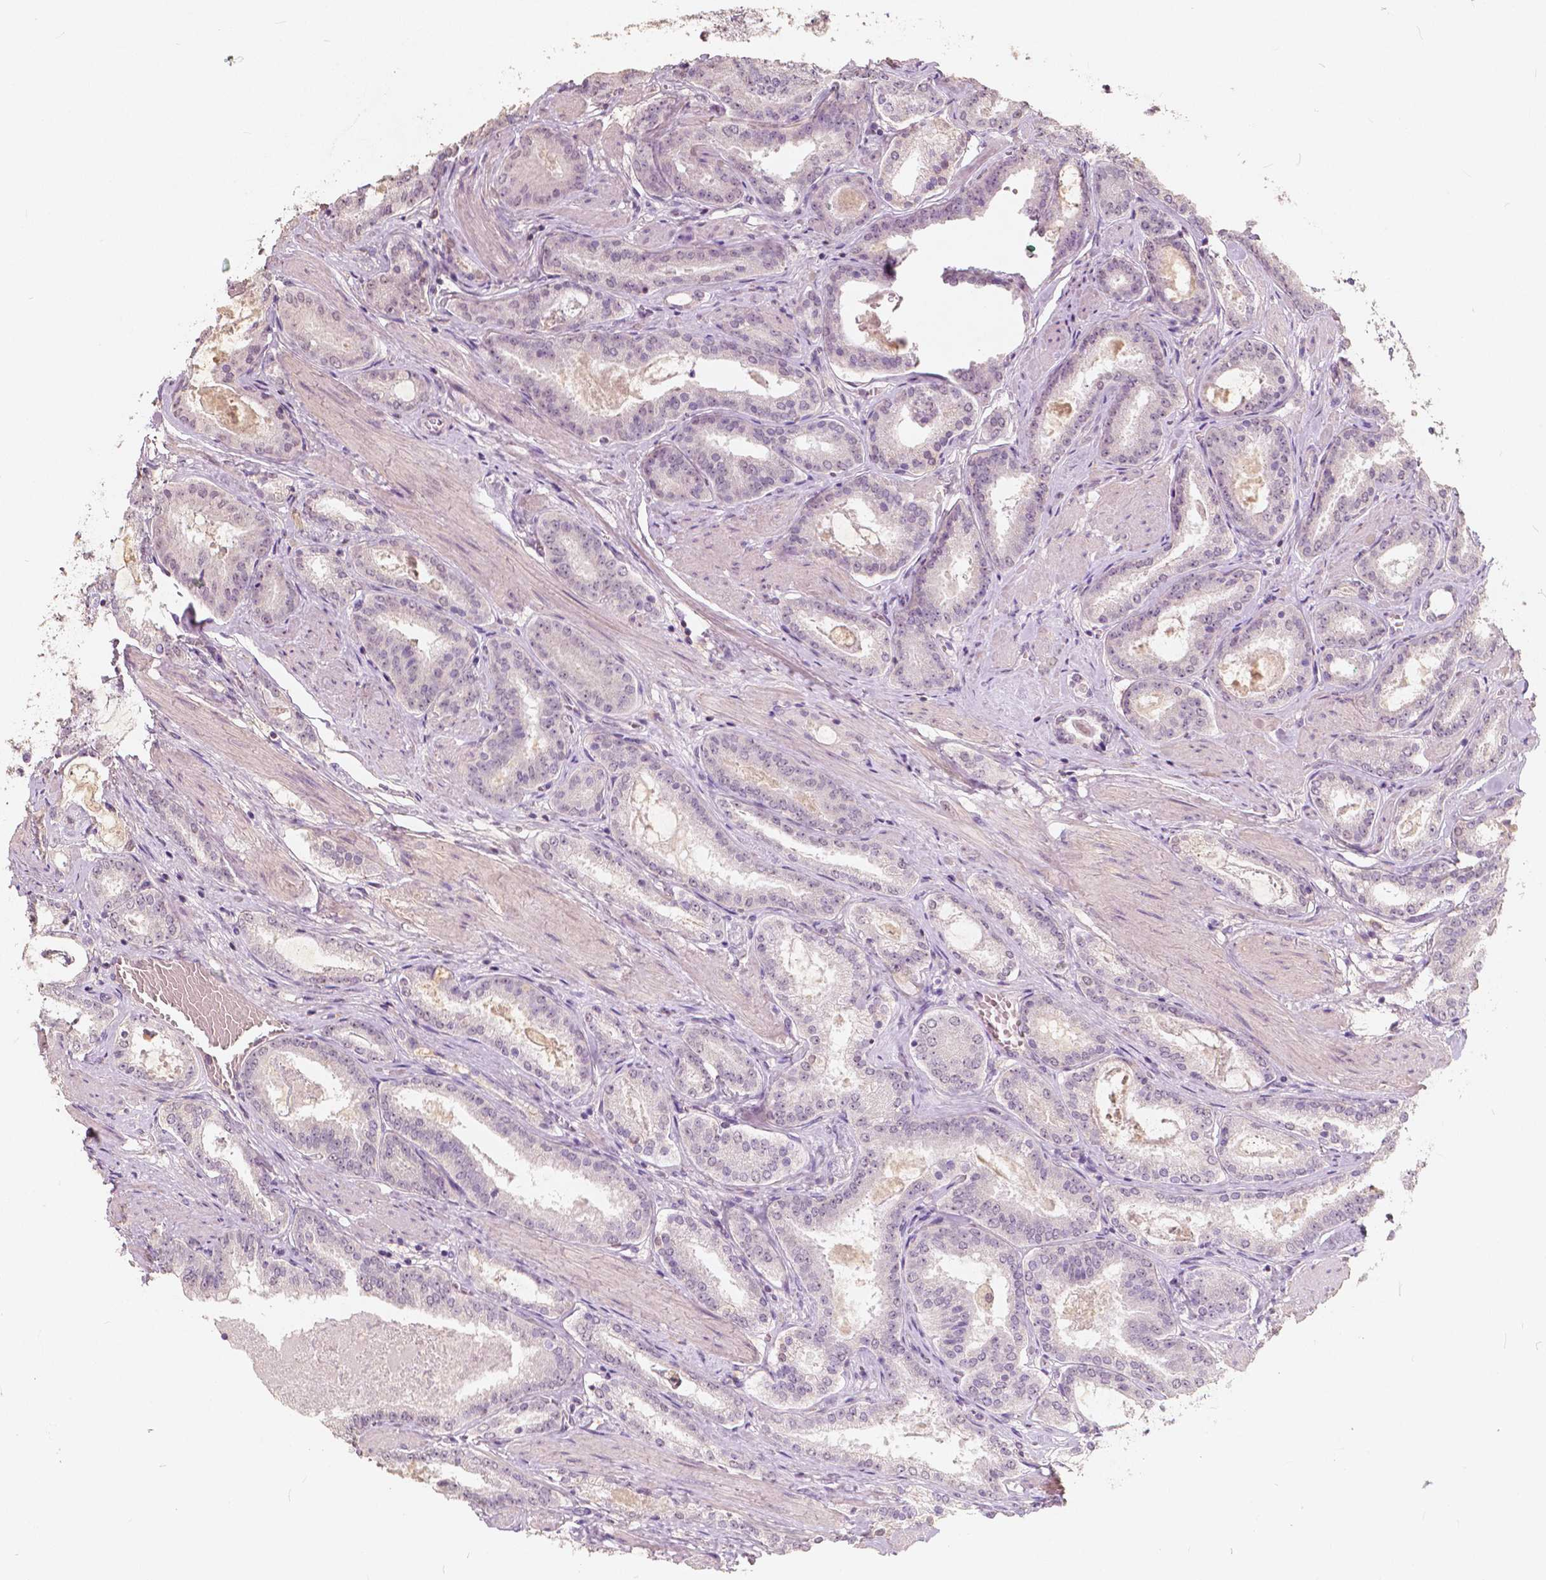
{"staining": {"intensity": "negative", "quantity": "none", "location": "none"}, "tissue": "prostate cancer", "cell_type": "Tumor cells", "image_type": "cancer", "snomed": [{"axis": "morphology", "description": "Adenocarcinoma, High grade"}, {"axis": "topography", "description": "Prostate"}], "caption": "Human prostate high-grade adenocarcinoma stained for a protein using immunohistochemistry exhibits no expression in tumor cells.", "gene": "SOX15", "patient": {"sex": "male", "age": 63}}